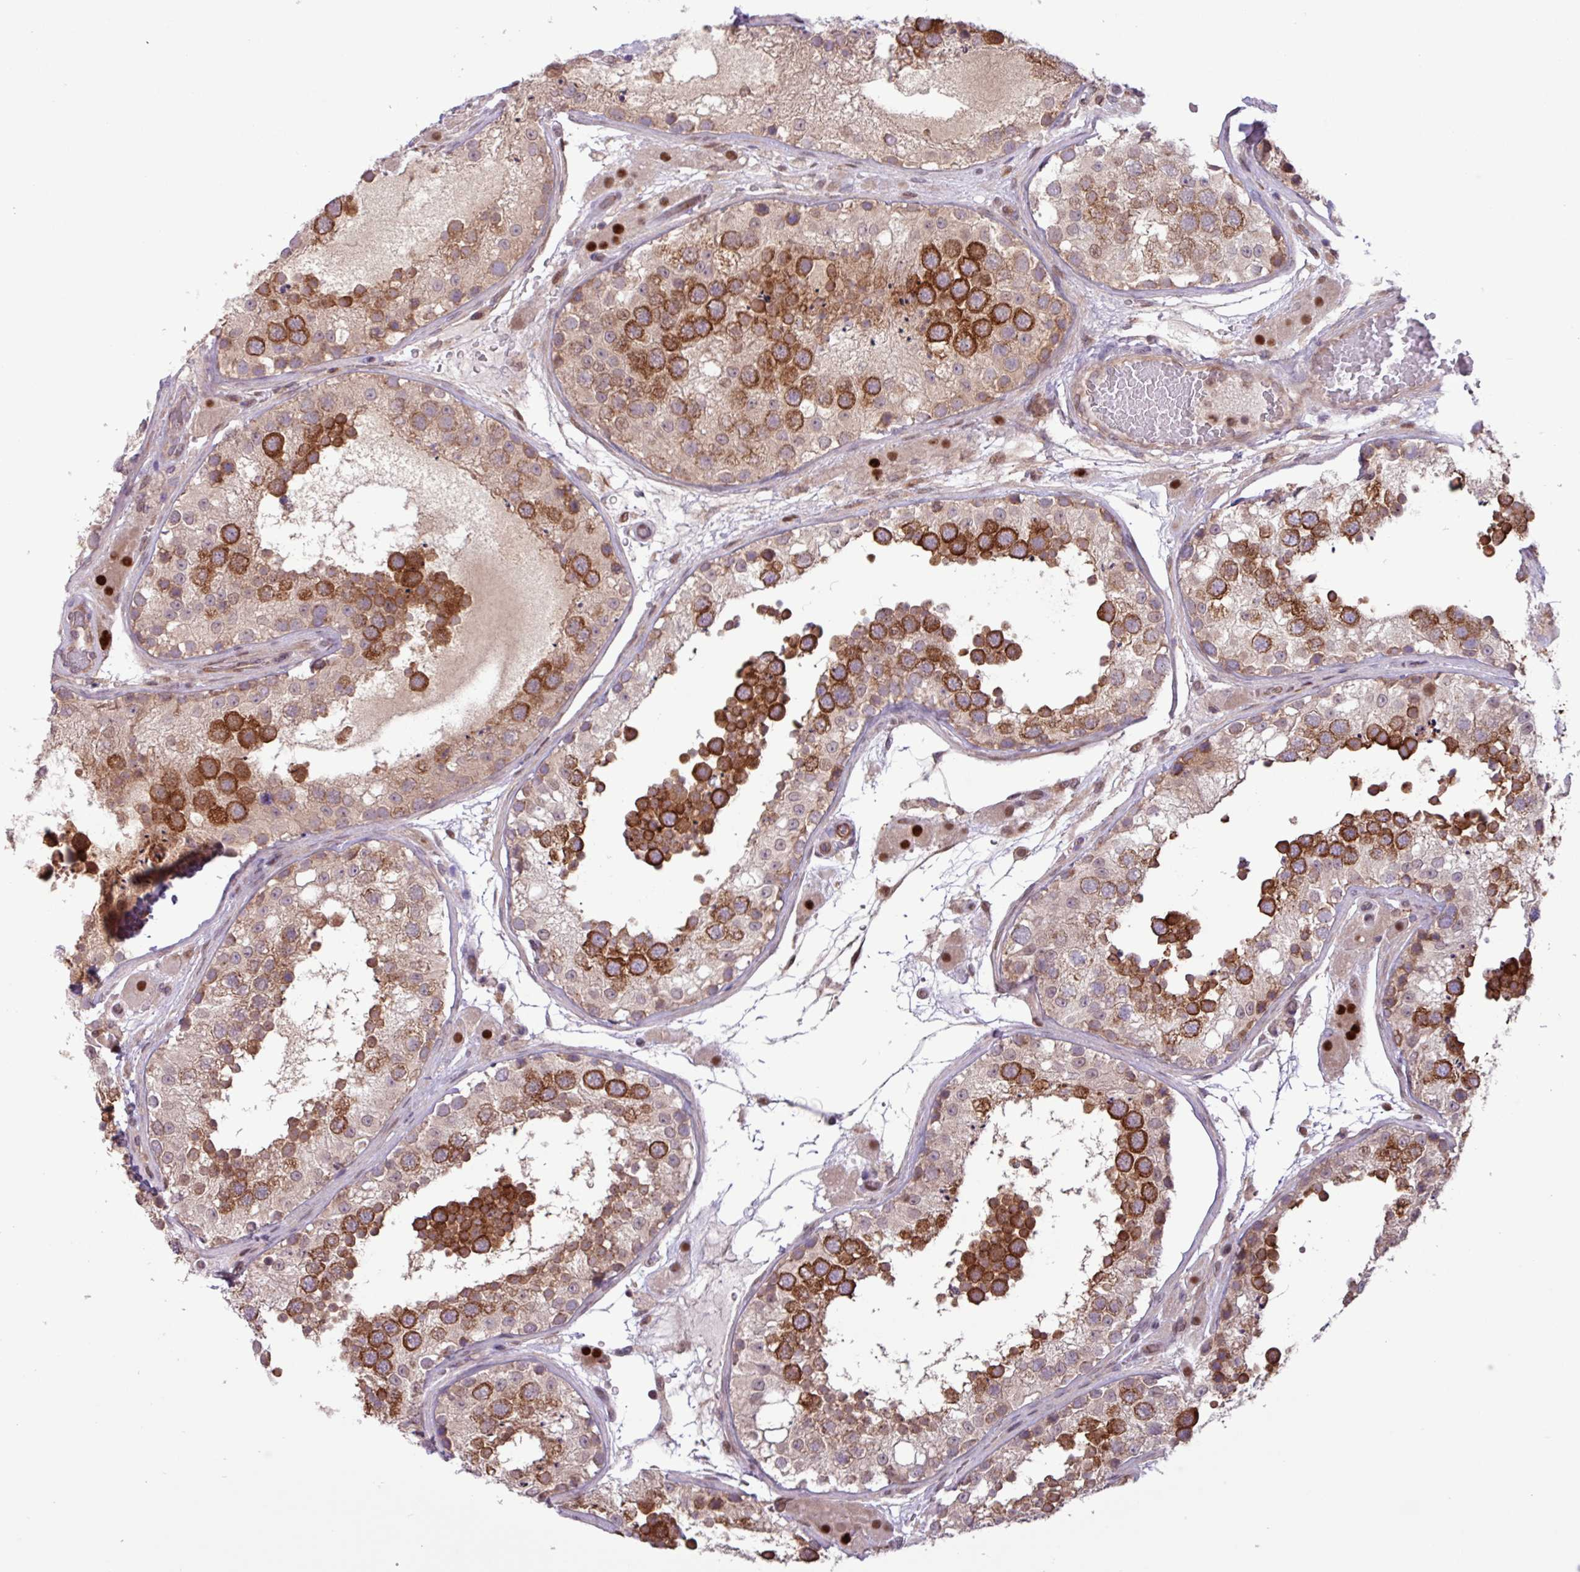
{"staining": {"intensity": "strong", "quantity": "25%-75%", "location": "cytoplasmic/membranous"}, "tissue": "testis", "cell_type": "Cells in seminiferous ducts", "image_type": "normal", "snomed": [{"axis": "morphology", "description": "Normal tissue, NOS"}, {"axis": "topography", "description": "Testis"}], "caption": "A brown stain labels strong cytoplasmic/membranous staining of a protein in cells in seminiferous ducts of benign testis.", "gene": "CNTRL", "patient": {"sex": "male", "age": 26}}